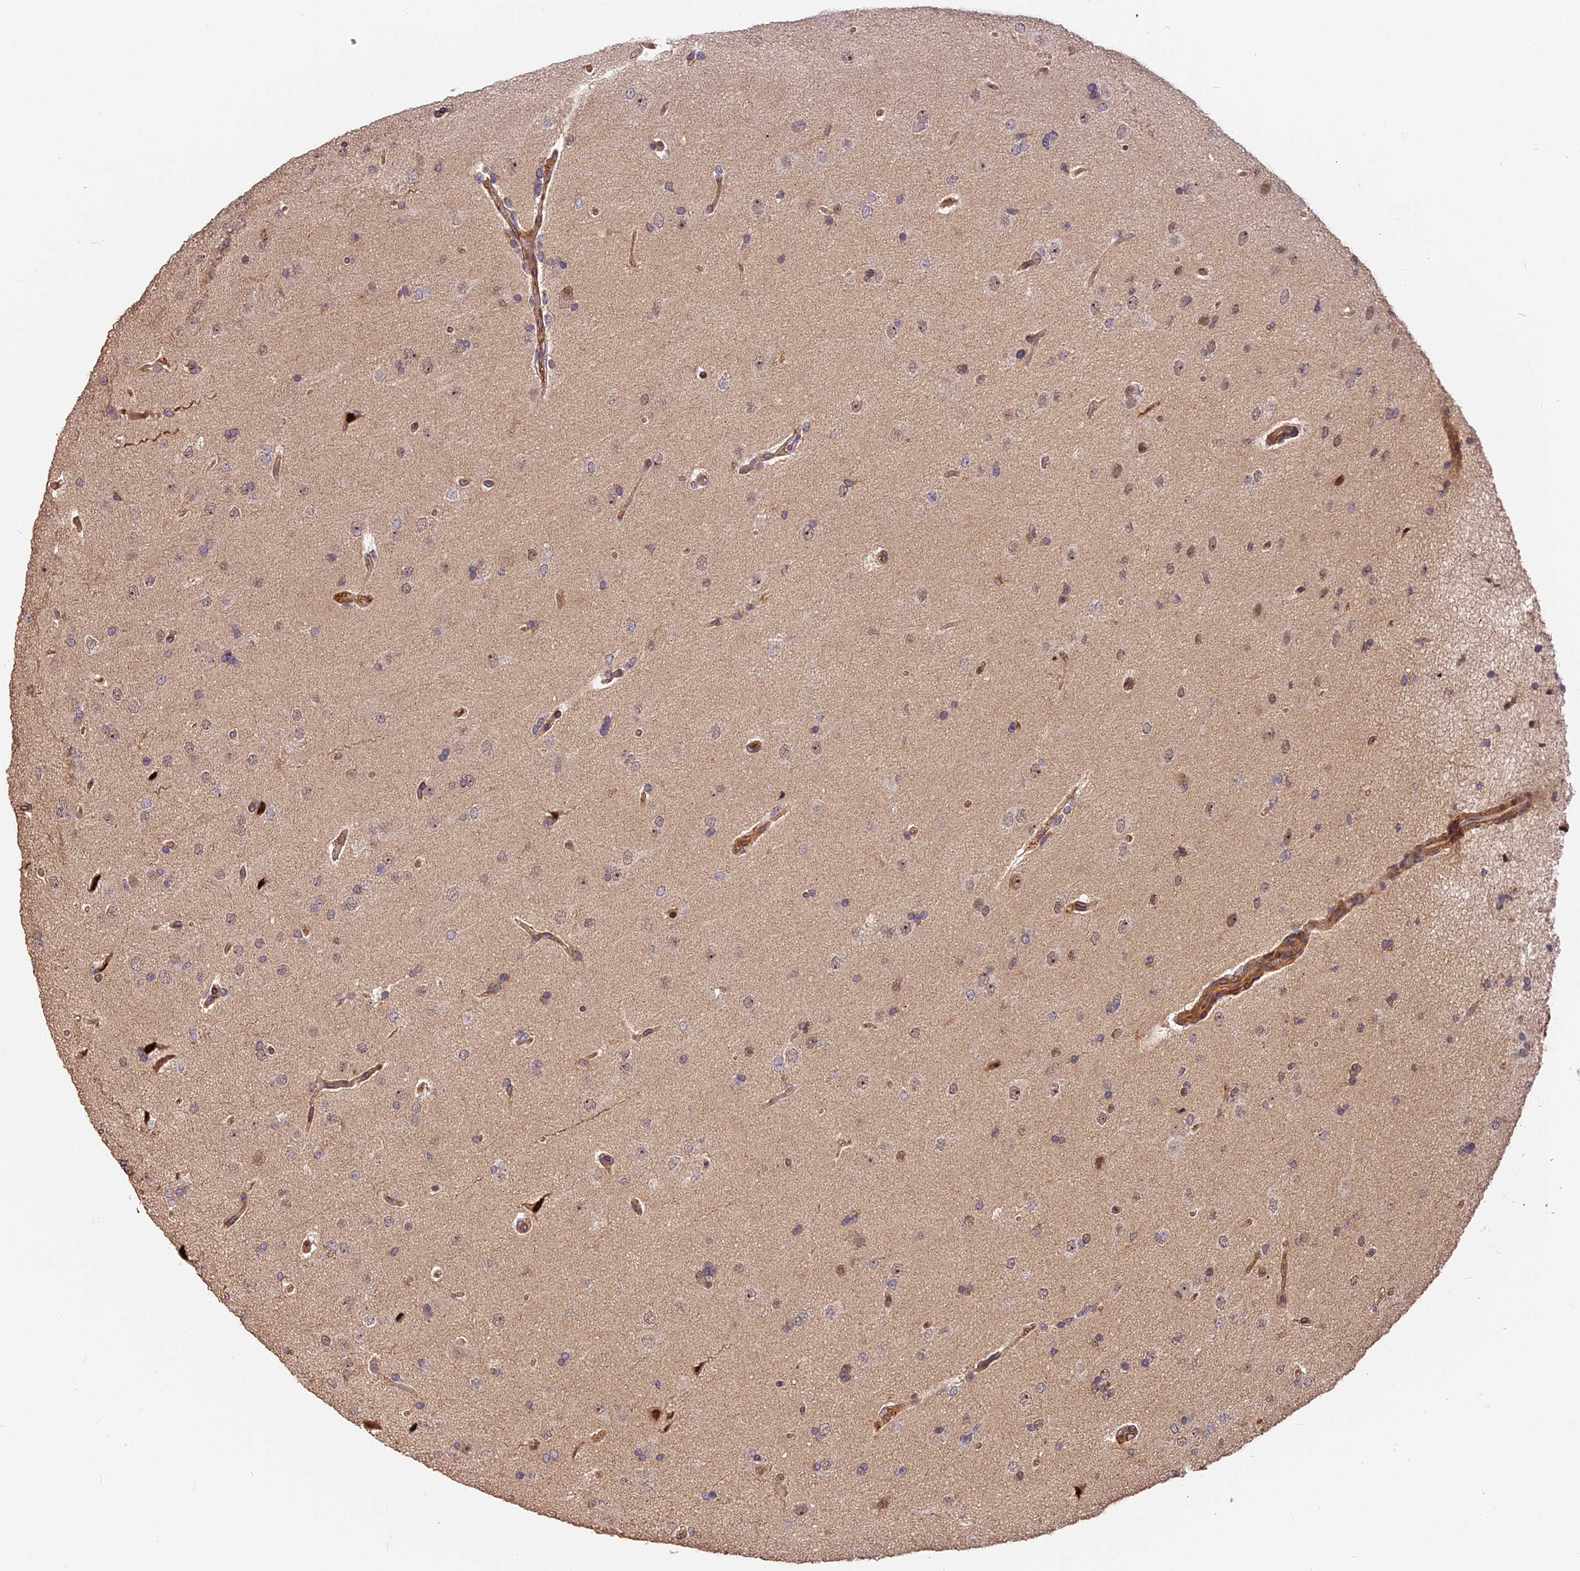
{"staining": {"intensity": "weak", "quantity": "<25%", "location": "nuclear"}, "tissue": "glioma", "cell_type": "Tumor cells", "image_type": "cancer", "snomed": [{"axis": "morphology", "description": "Glioma, malignant, High grade"}, {"axis": "topography", "description": "Brain"}], "caption": "Human glioma stained for a protein using immunohistochemistry (IHC) reveals no staining in tumor cells.", "gene": "ARHGAP17", "patient": {"sex": "male", "age": 72}}